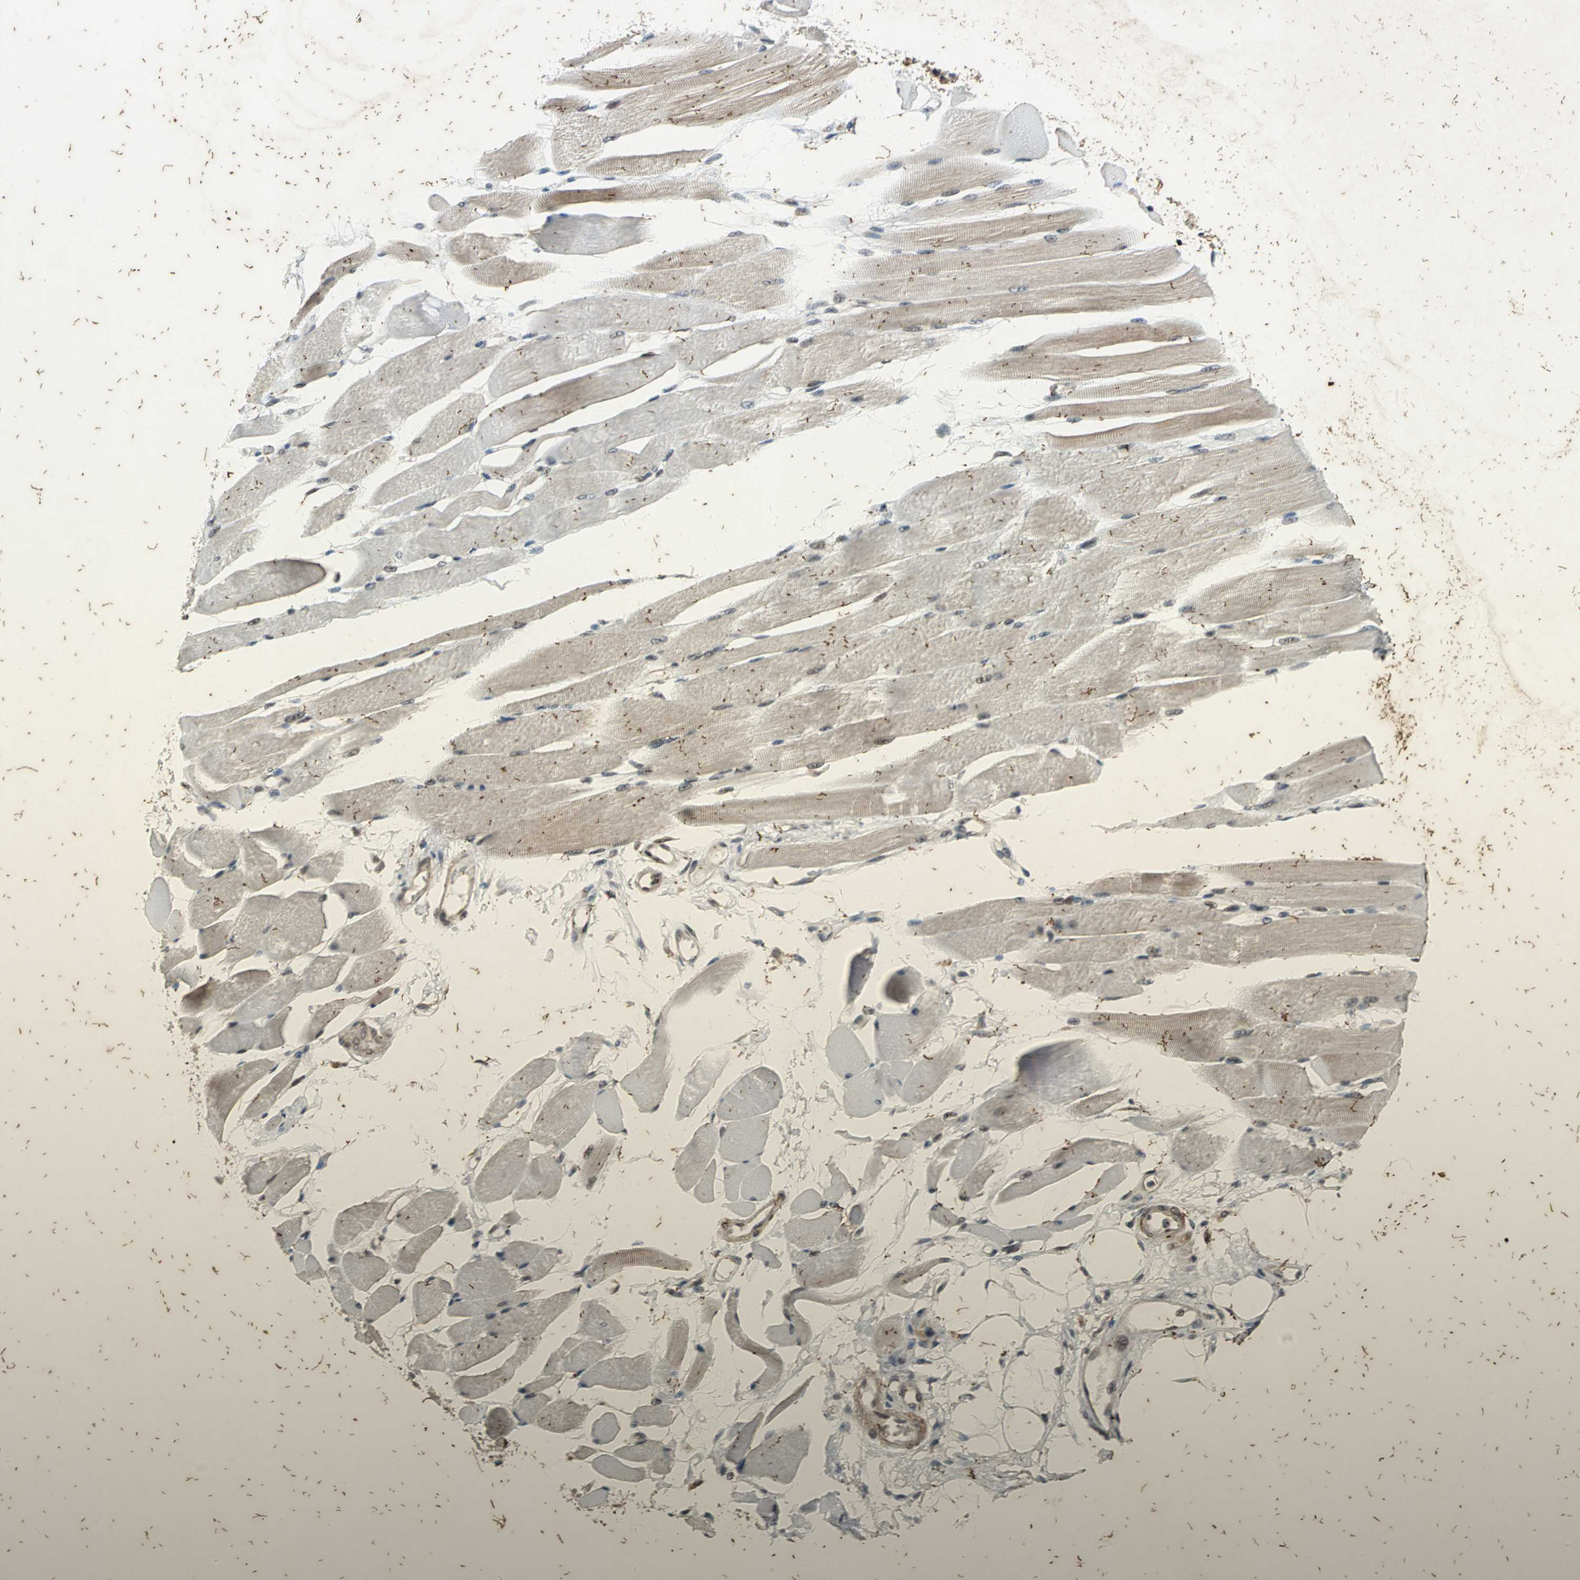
{"staining": {"intensity": "weak", "quantity": "25%-75%", "location": "cytoplasmic/membranous"}, "tissue": "skeletal muscle", "cell_type": "Myocytes", "image_type": "normal", "snomed": [{"axis": "morphology", "description": "Normal tissue, NOS"}, {"axis": "topography", "description": "Skeletal muscle"}, {"axis": "topography", "description": "Peripheral nerve tissue"}], "caption": "Protein expression analysis of unremarkable skeletal muscle reveals weak cytoplasmic/membranous staining in approximately 25%-75% of myocytes.", "gene": "NOTCH3", "patient": {"sex": "female", "age": 84}}